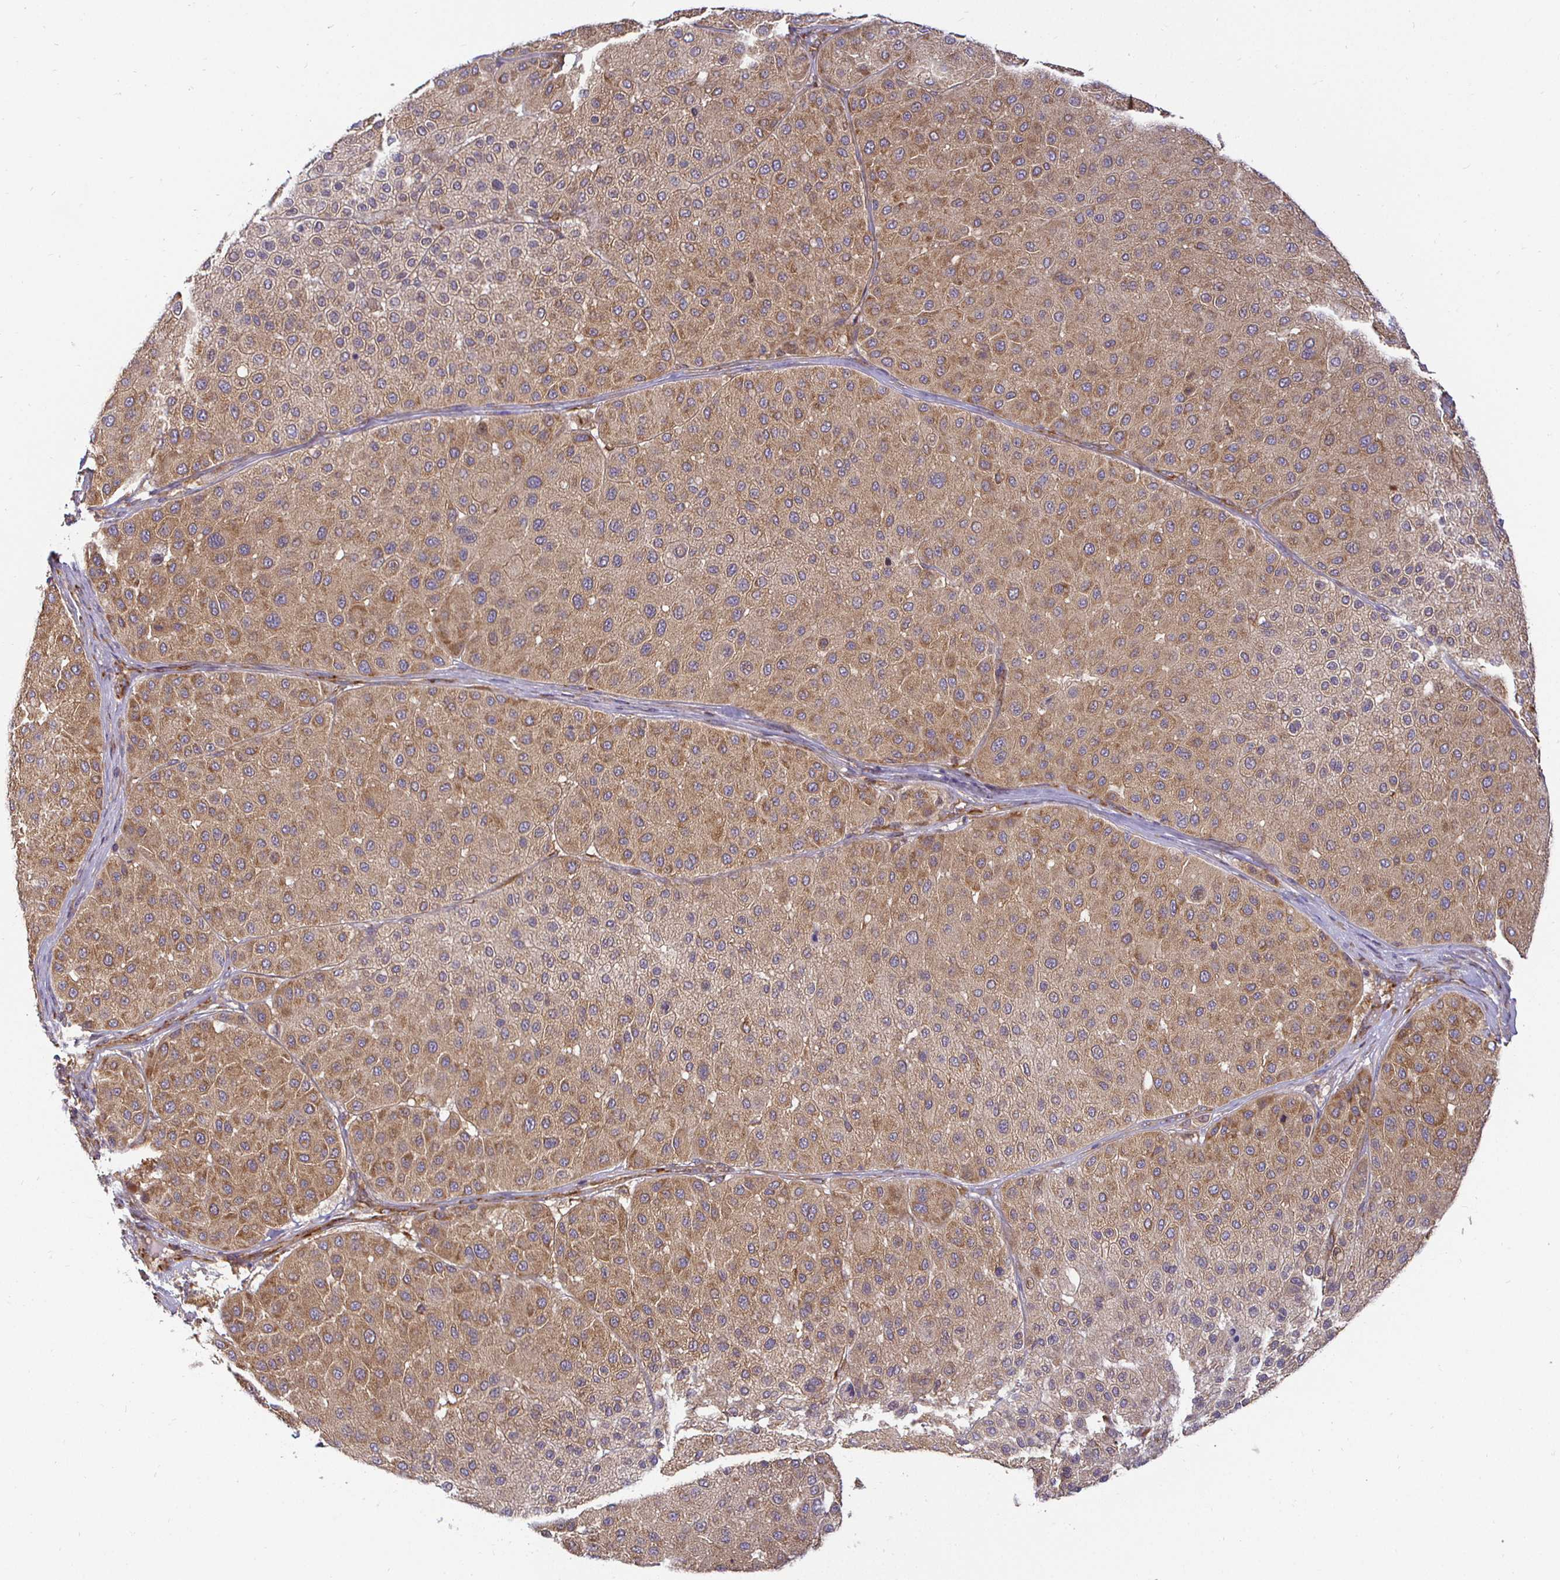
{"staining": {"intensity": "moderate", "quantity": ">75%", "location": "cytoplasmic/membranous"}, "tissue": "melanoma", "cell_type": "Tumor cells", "image_type": "cancer", "snomed": [{"axis": "morphology", "description": "Malignant melanoma, Metastatic site"}, {"axis": "topography", "description": "Smooth muscle"}], "caption": "The photomicrograph exhibits a brown stain indicating the presence of a protein in the cytoplasmic/membranous of tumor cells in malignant melanoma (metastatic site).", "gene": "IRAK1", "patient": {"sex": "male", "age": 41}}